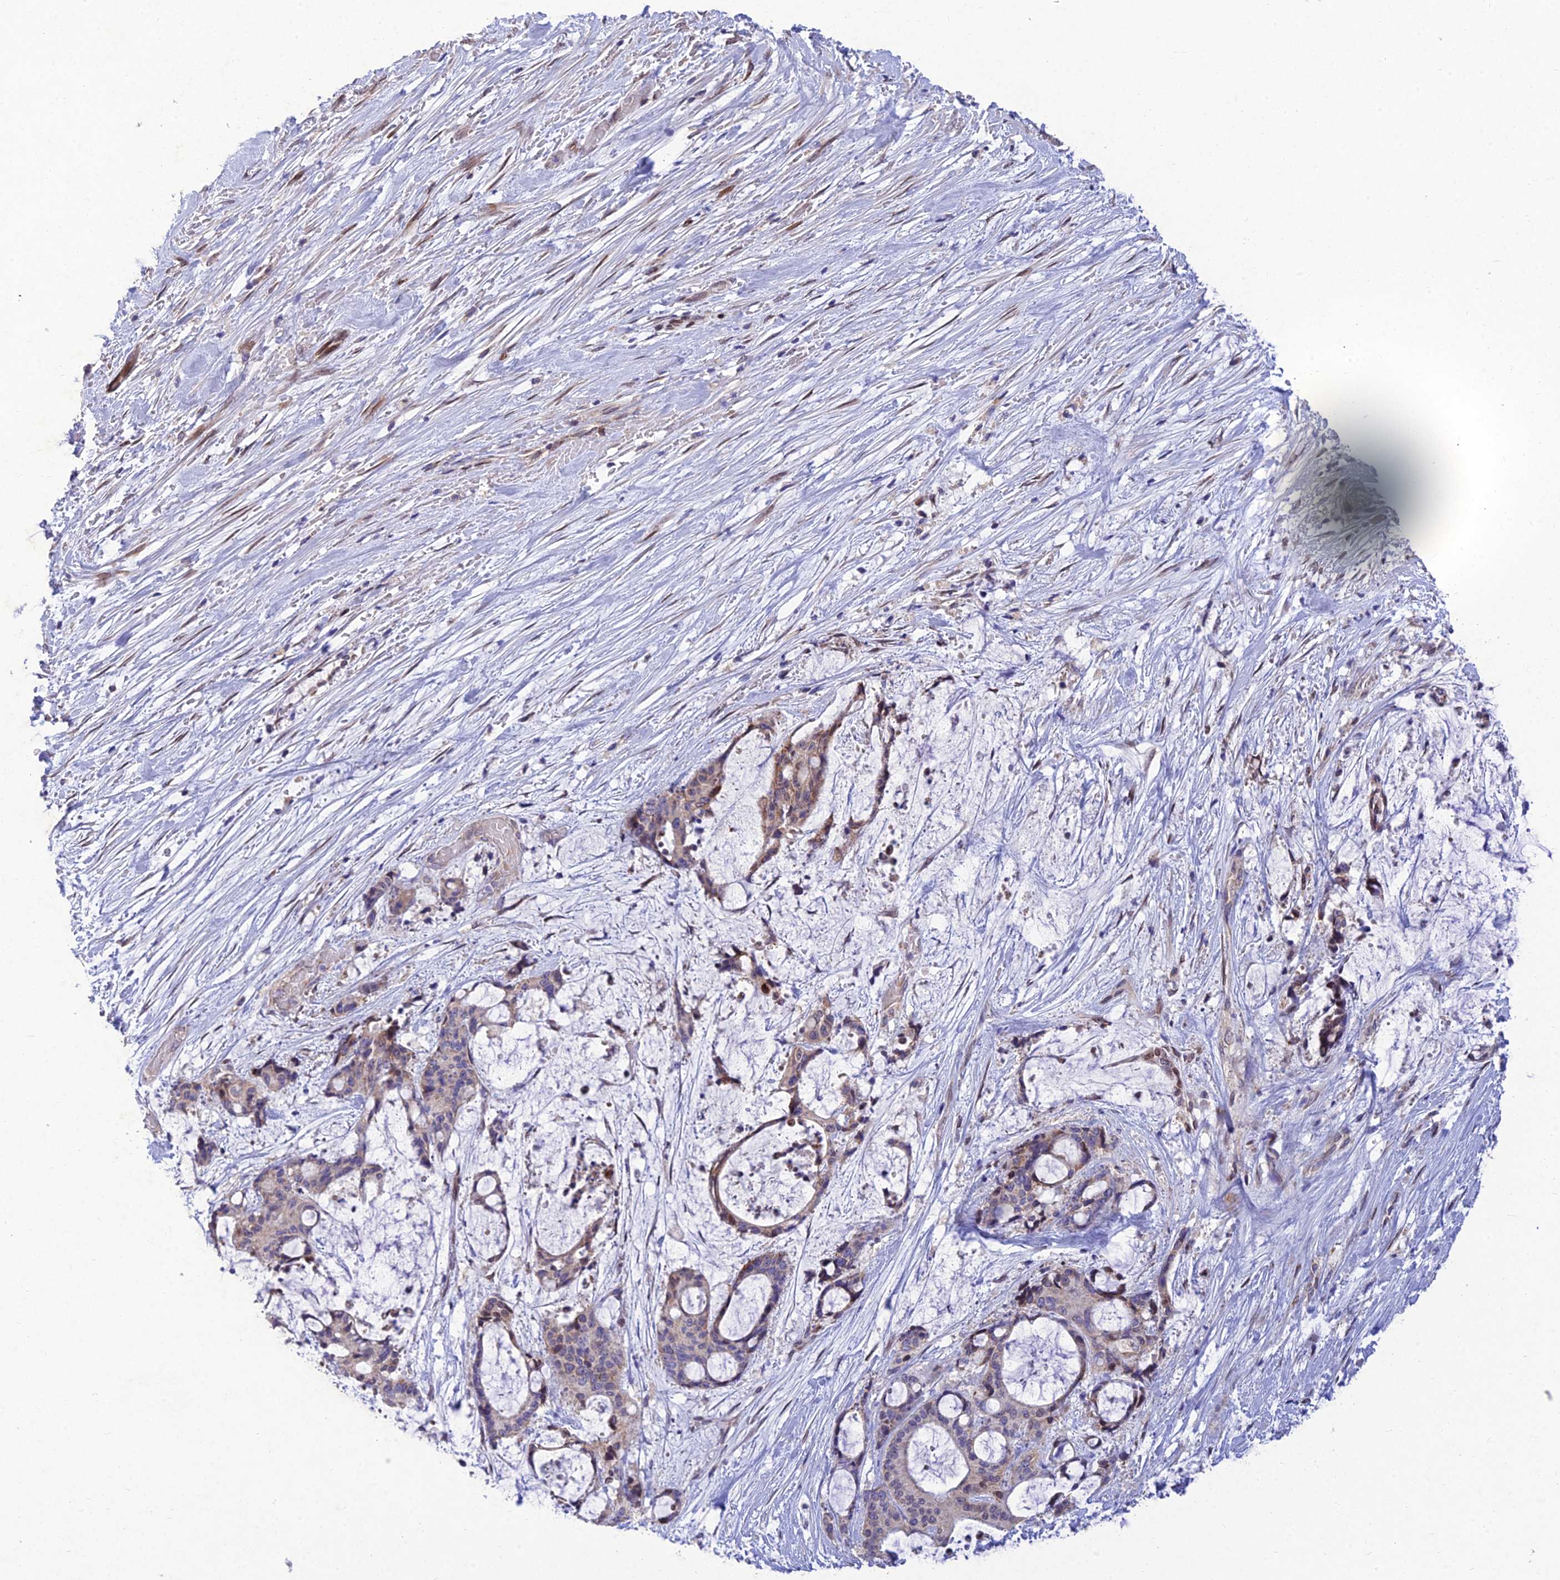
{"staining": {"intensity": "weak", "quantity": "25%-75%", "location": "cytoplasmic/membranous"}, "tissue": "liver cancer", "cell_type": "Tumor cells", "image_type": "cancer", "snomed": [{"axis": "morphology", "description": "Normal tissue, NOS"}, {"axis": "morphology", "description": "Cholangiocarcinoma"}, {"axis": "topography", "description": "Liver"}, {"axis": "topography", "description": "Peripheral nerve tissue"}], "caption": "Protein expression by immunohistochemistry exhibits weak cytoplasmic/membranous expression in about 25%-75% of tumor cells in liver cancer (cholangiocarcinoma). The protein is shown in brown color, while the nuclei are stained blue.", "gene": "MGAT2", "patient": {"sex": "female", "age": 73}}